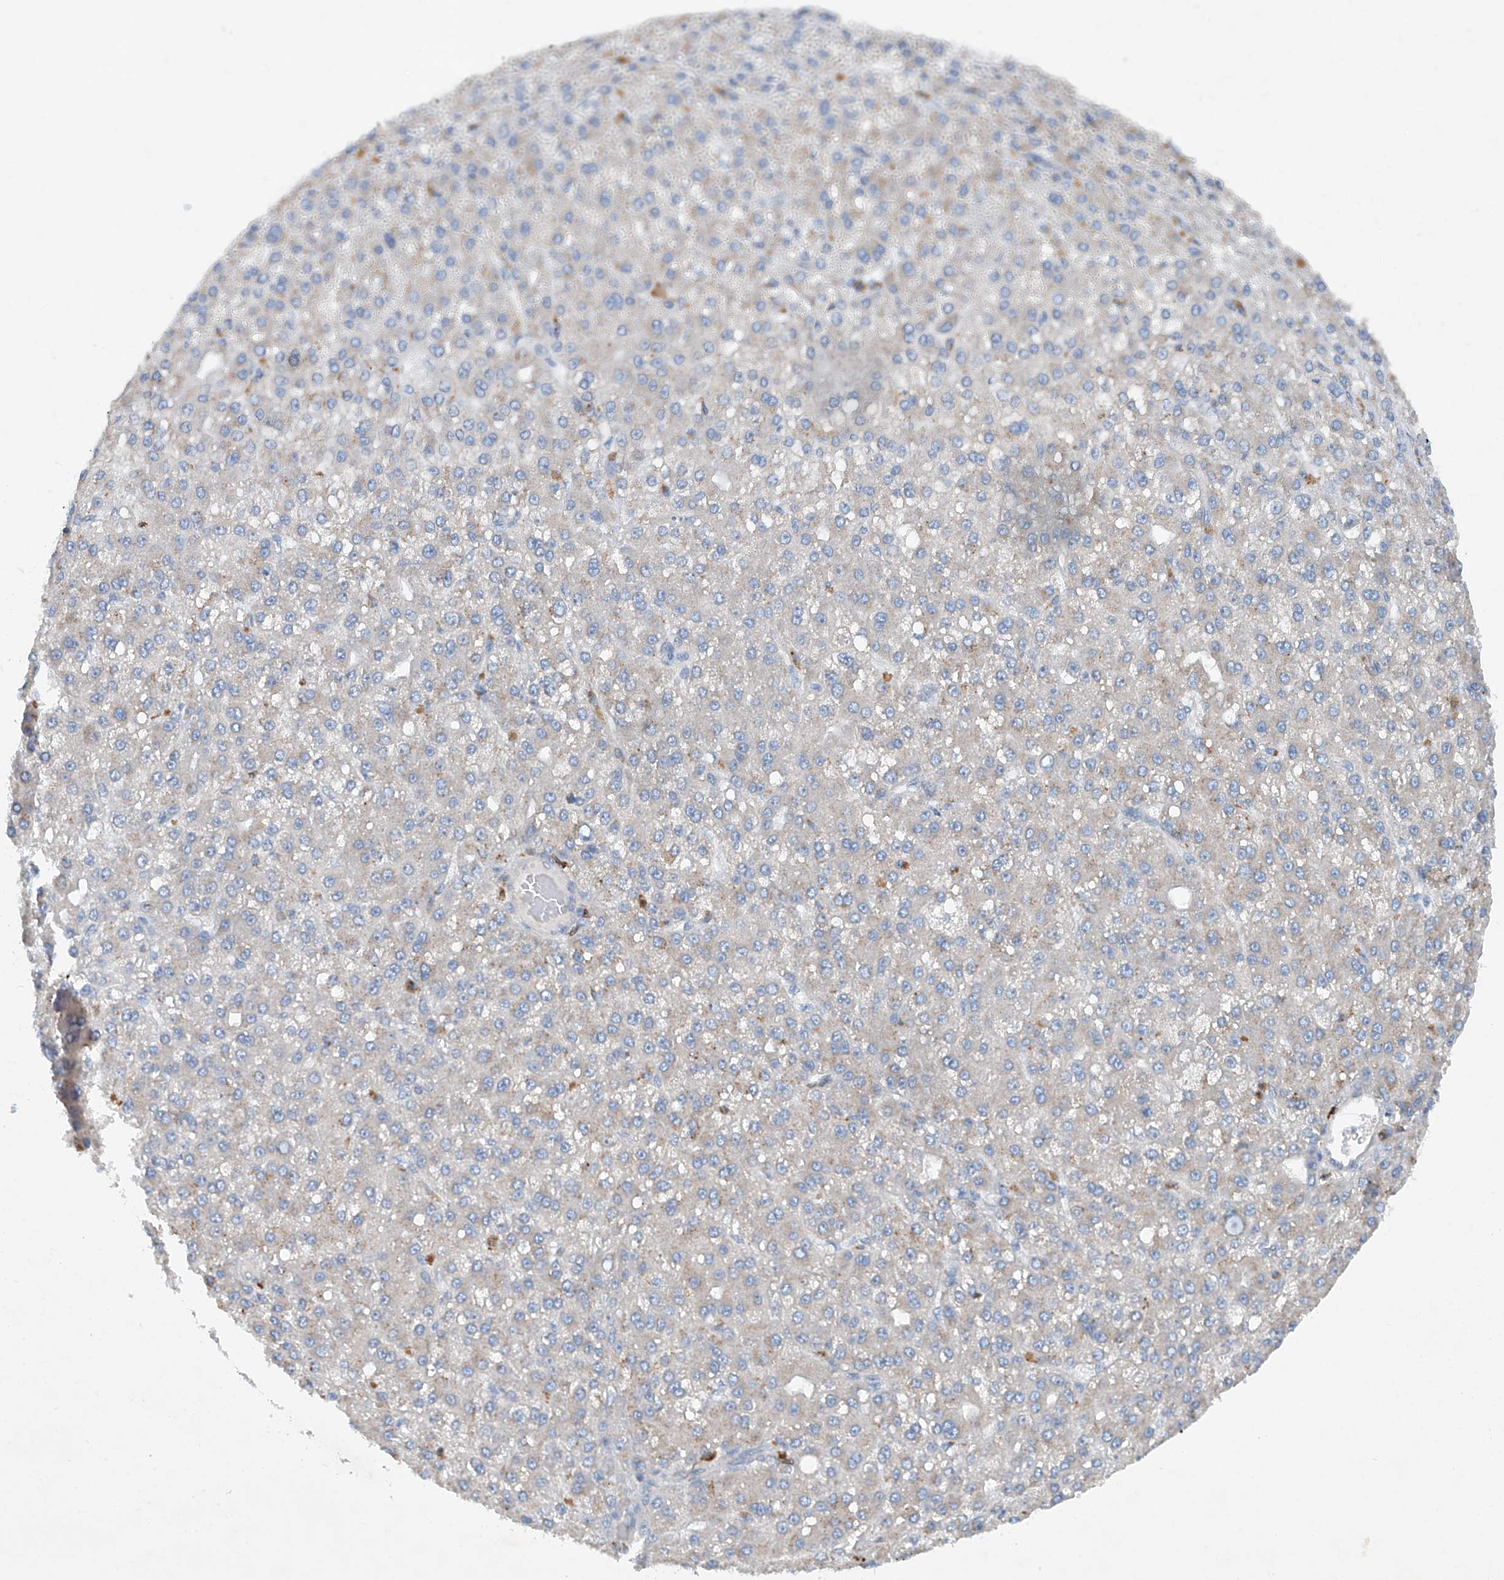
{"staining": {"intensity": "negative", "quantity": "none", "location": "none"}, "tissue": "liver cancer", "cell_type": "Tumor cells", "image_type": "cancer", "snomed": [{"axis": "morphology", "description": "Carcinoma, Hepatocellular, NOS"}, {"axis": "topography", "description": "Liver"}], "caption": "IHC micrograph of human liver hepatocellular carcinoma stained for a protein (brown), which displays no positivity in tumor cells.", "gene": "CEP85L", "patient": {"sex": "male", "age": 67}}